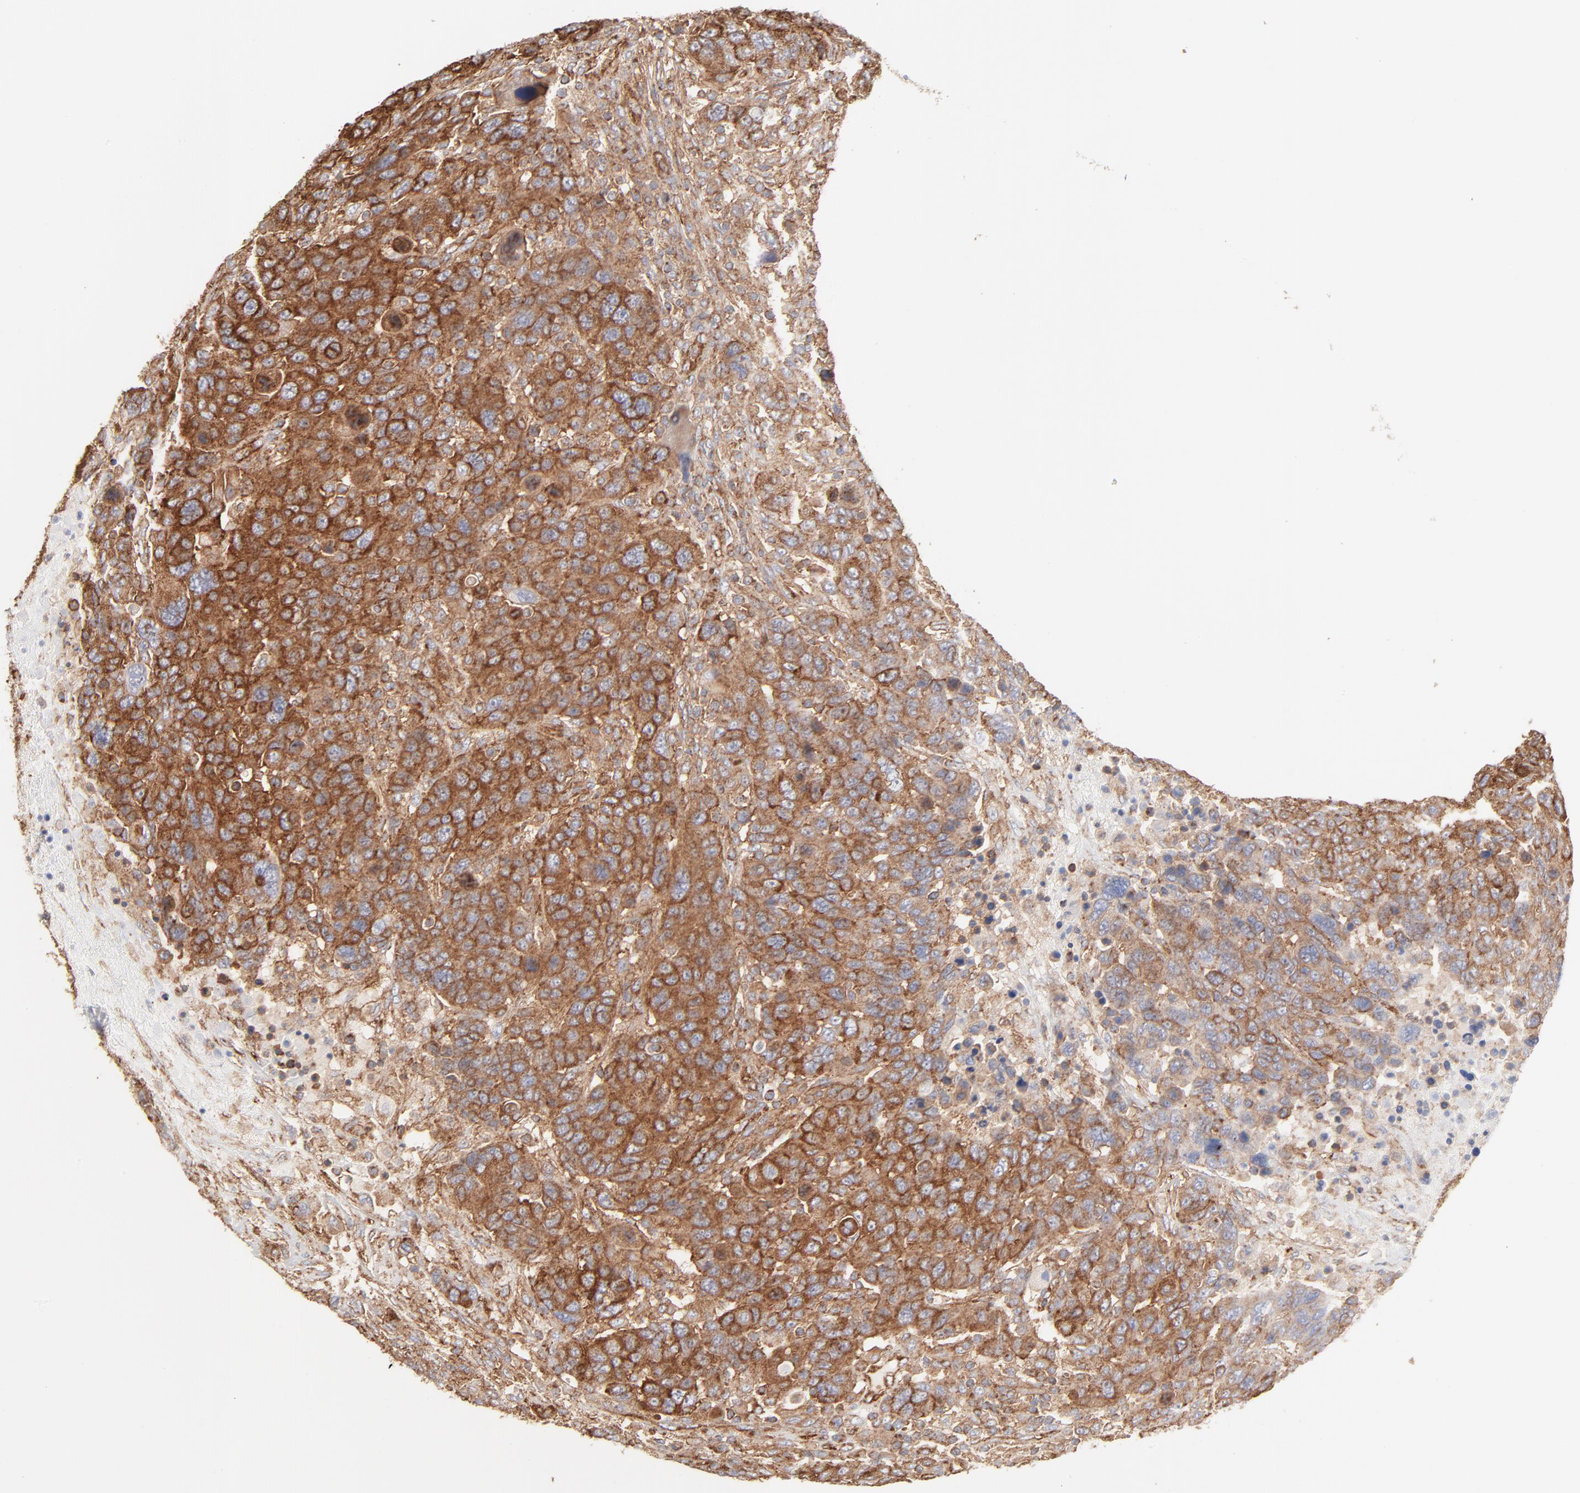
{"staining": {"intensity": "strong", "quantity": ">75%", "location": "cytoplasmic/membranous"}, "tissue": "breast cancer", "cell_type": "Tumor cells", "image_type": "cancer", "snomed": [{"axis": "morphology", "description": "Duct carcinoma"}, {"axis": "topography", "description": "Breast"}], "caption": "Strong cytoplasmic/membranous expression for a protein is present in about >75% of tumor cells of breast cancer using immunohistochemistry.", "gene": "CLTB", "patient": {"sex": "female", "age": 37}}